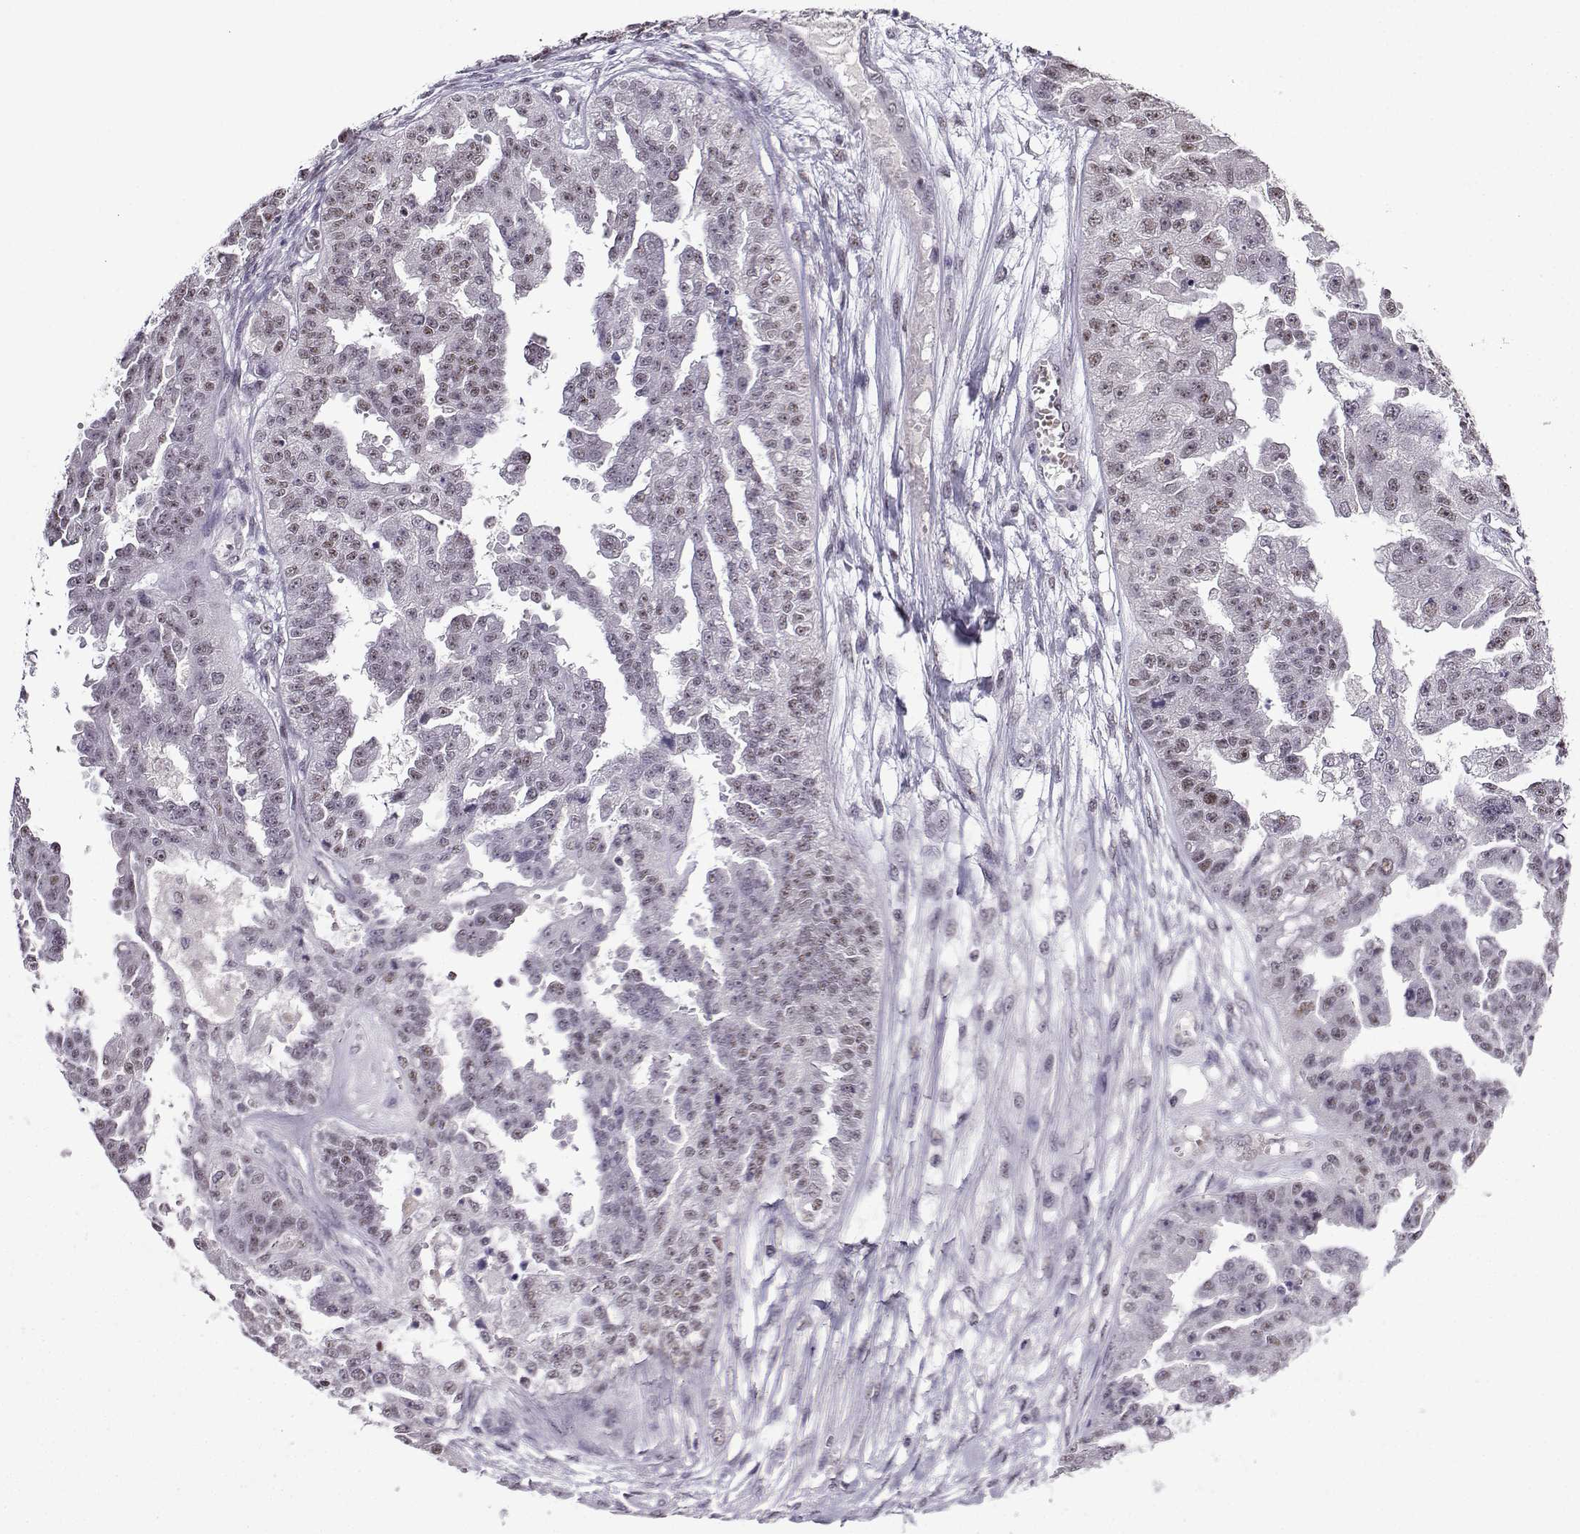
{"staining": {"intensity": "negative", "quantity": "none", "location": "none"}, "tissue": "ovarian cancer", "cell_type": "Tumor cells", "image_type": "cancer", "snomed": [{"axis": "morphology", "description": "Cystadenocarcinoma, serous, NOS"}, {"axis": "topography", "description": "Ovary"}], "caption": "Protein analysis of ovarian cancer (serous cystadenocarcinoma) reveals no significant expression in tumor cells. (Stains: DAB IHC with hematoxylin counter stain, Microscopy: brightfield microscopy at high magnification).", "gene": "LRFN2", "patient": {"sex": "female", "age": 58}}